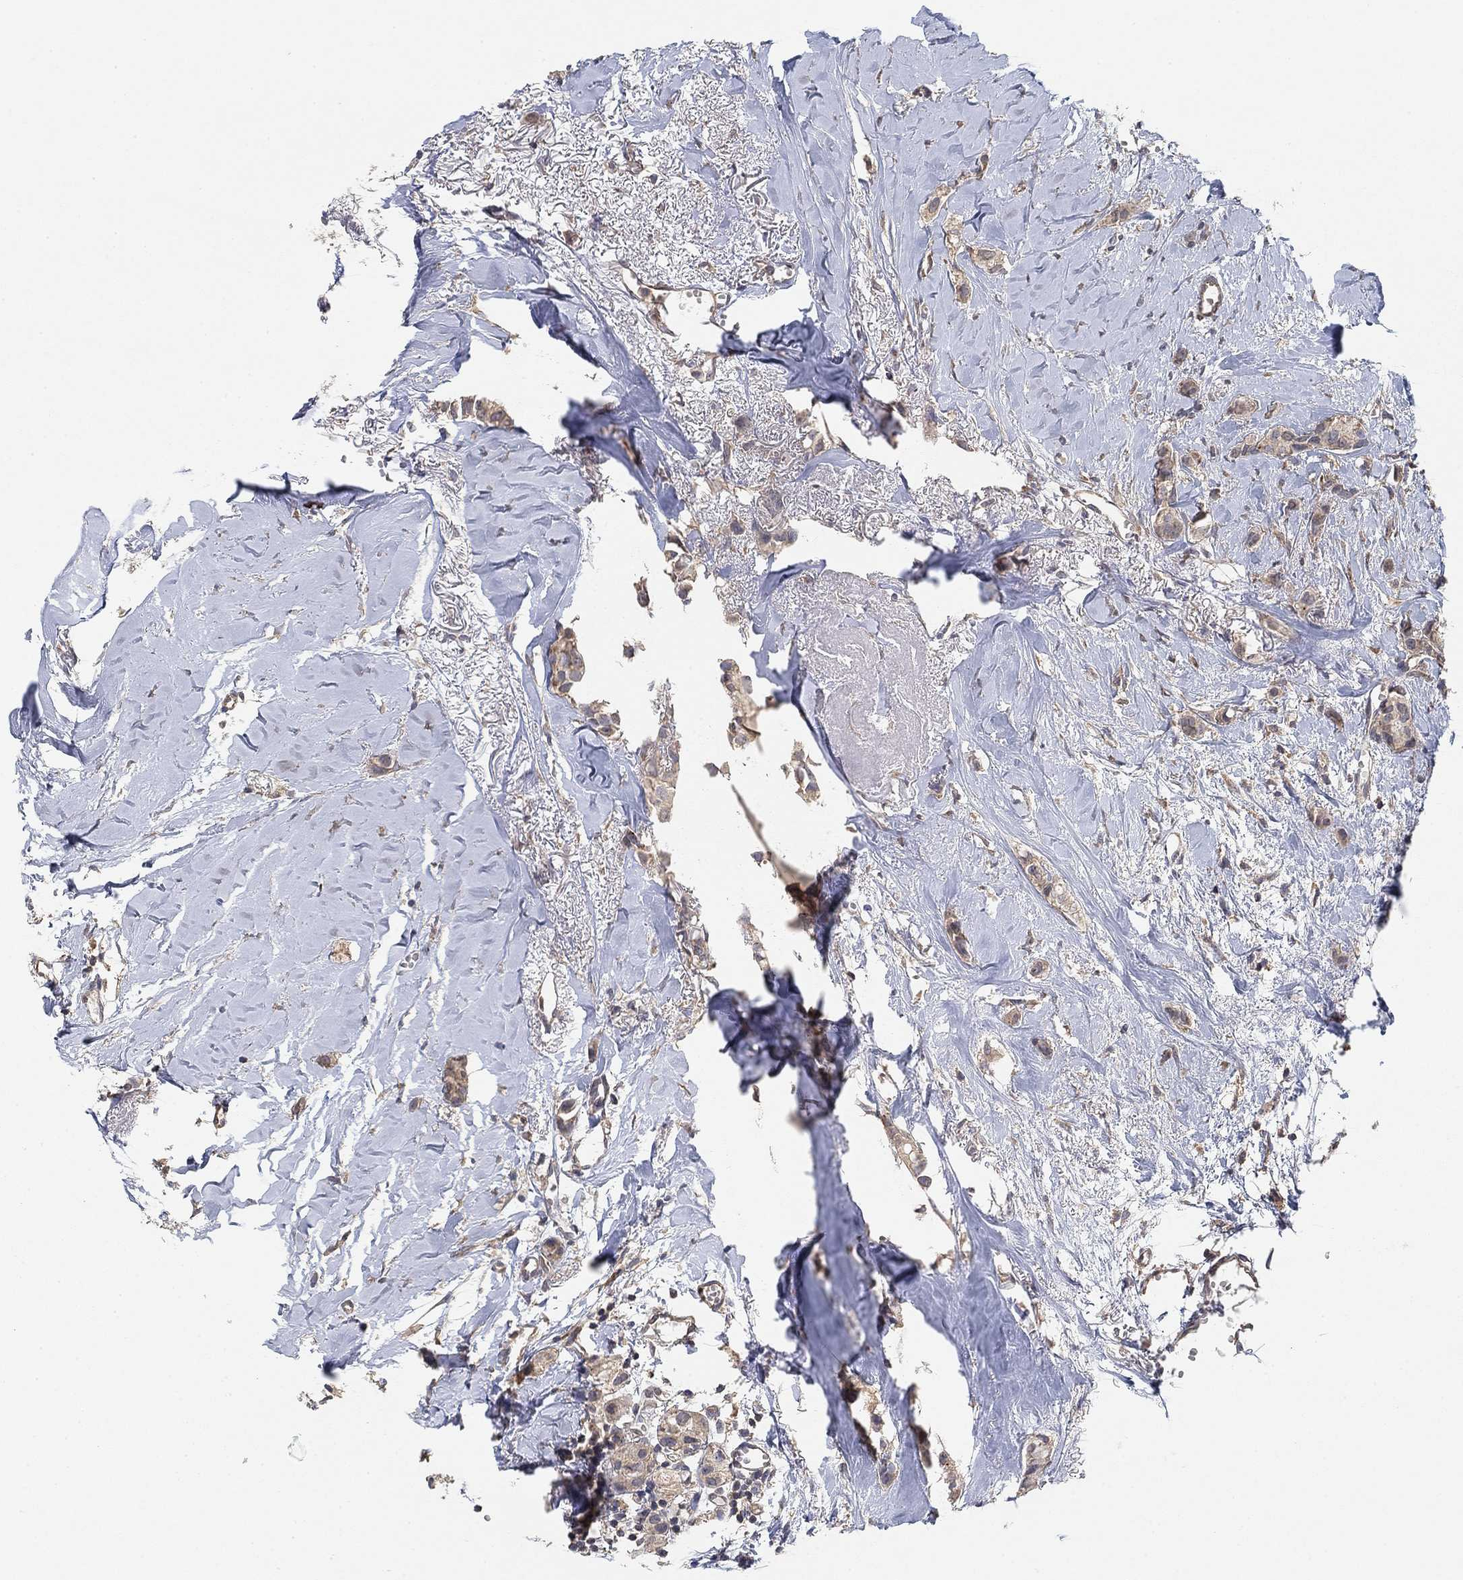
{"staining": {"intensity": "weak", "quantity": "<25%", "location": "cytoplasmic/membranous"}, "tissue": "breast cancer", "cell_type": "Tumor cells", "image_type": "cancer", "snomed": [{"axis": "morphology", "description": "Duct carcinoma"}, {"axis": "topography", "description": "Breast"}], "caption": "Immunohistochemistry histopathology image of neoplastic tissue: breast invasive ductal carcinoma stained with DAB exhibits no significant protein positivity in tumor cells.", "gene": "CCDC43", "patient": {"sex": "female", "age": 85}}